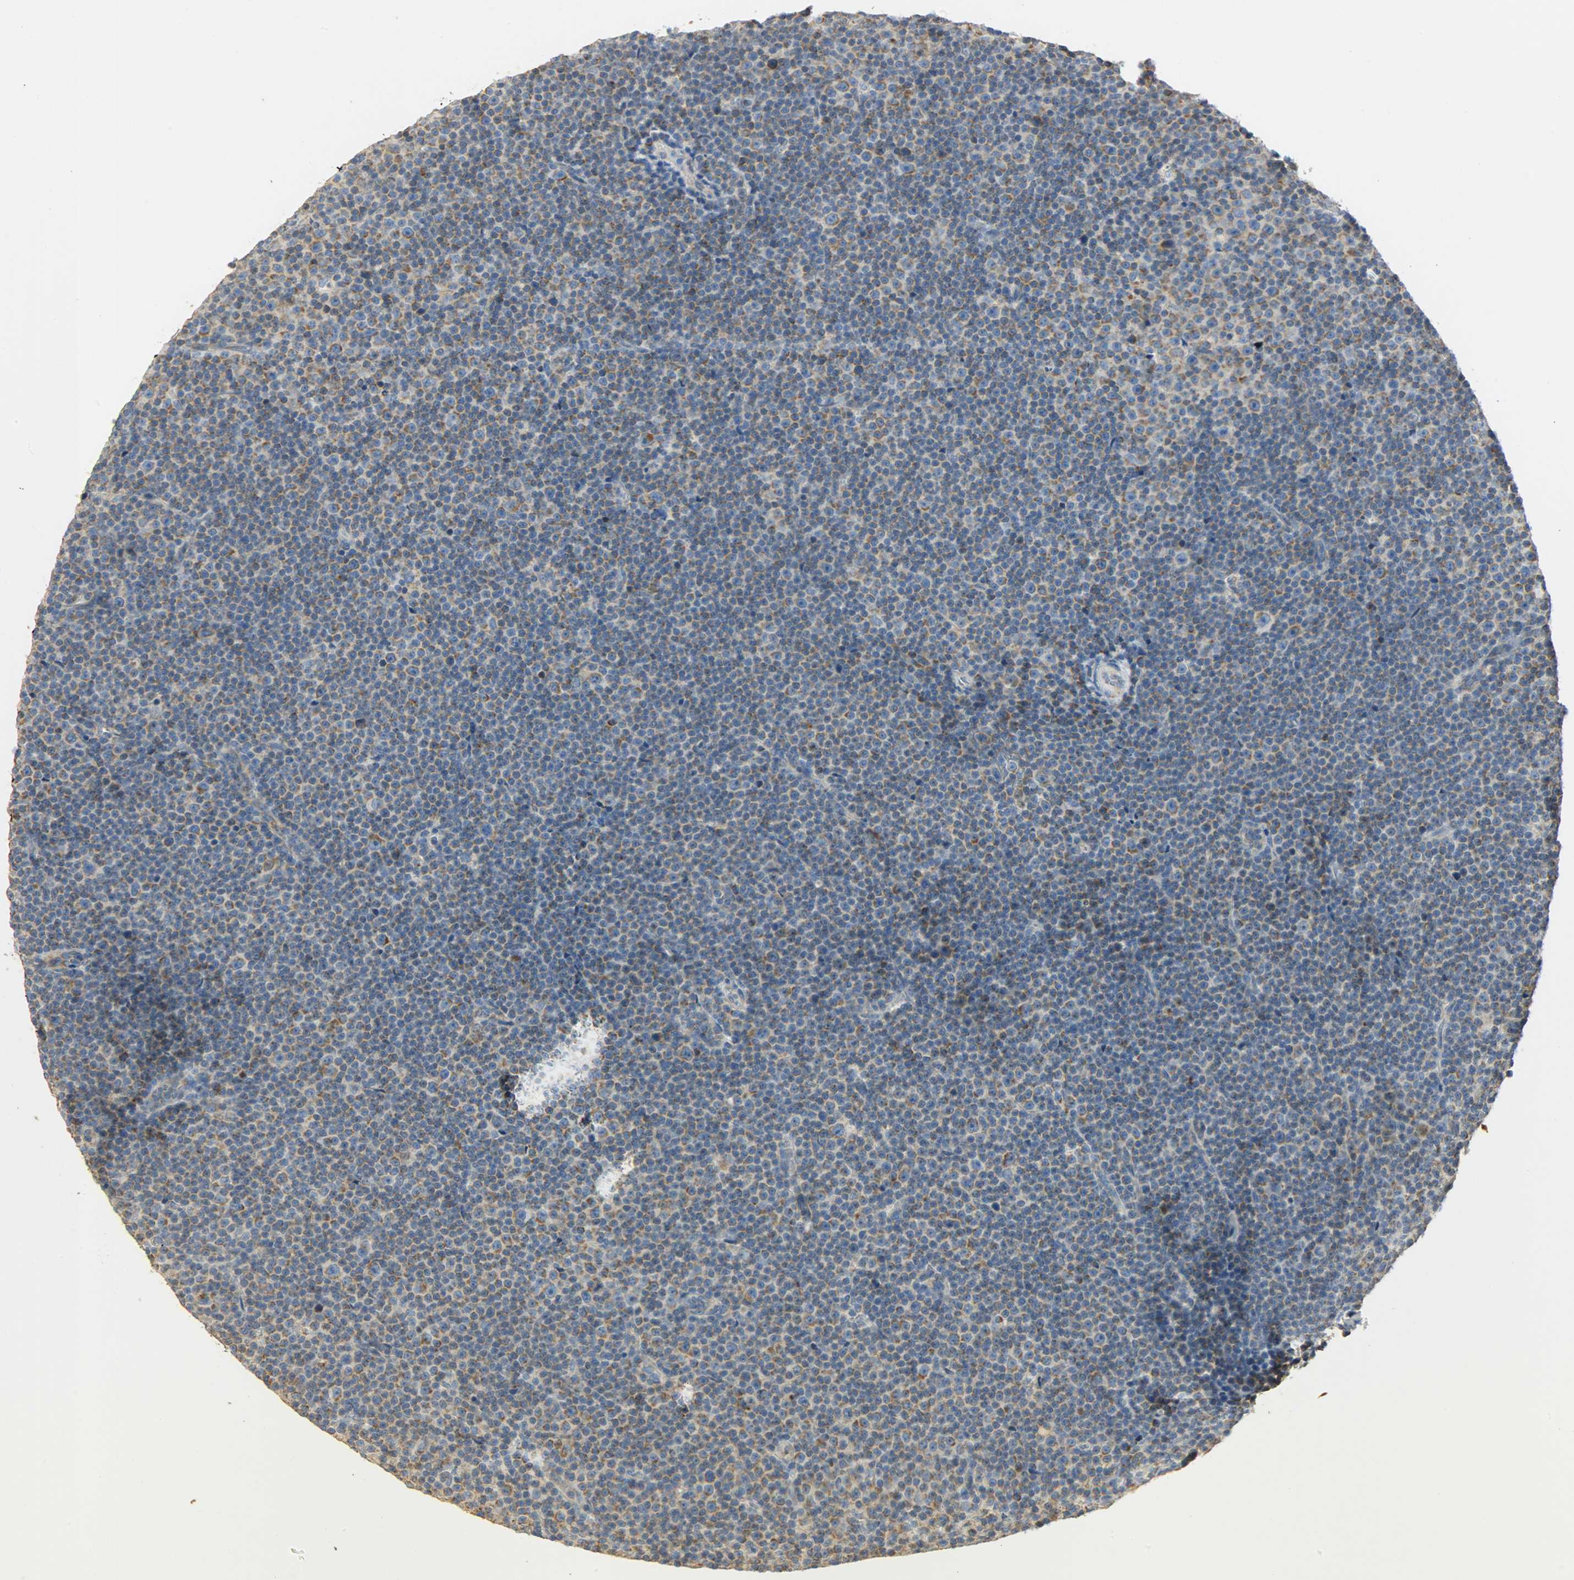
{"staining": {"intensity": "moderate", "quantity": "25%-75%", "location": "cytoplasmic/membranous"}, "tissue": "lymphoma", "cell_type": "Tumor cells", "image_type": "cancer", "snomed": [{"axis": "morphology", "description": "Malignant lymphoma, non-Hodgkin's type, Low grade"}, {"axis": "topography", "description": "Lymph node"}], "caption": "The micrograph shows immunohistochemical staining of low-grade malignant lymphoma, non-Hodgkin's type. There is moderate cytoplasmic/membranous staining is seen in approximately 25%-75% of tumor cells.", "gene": "NNT", "patient": {"sex": "female", "age": 67}}